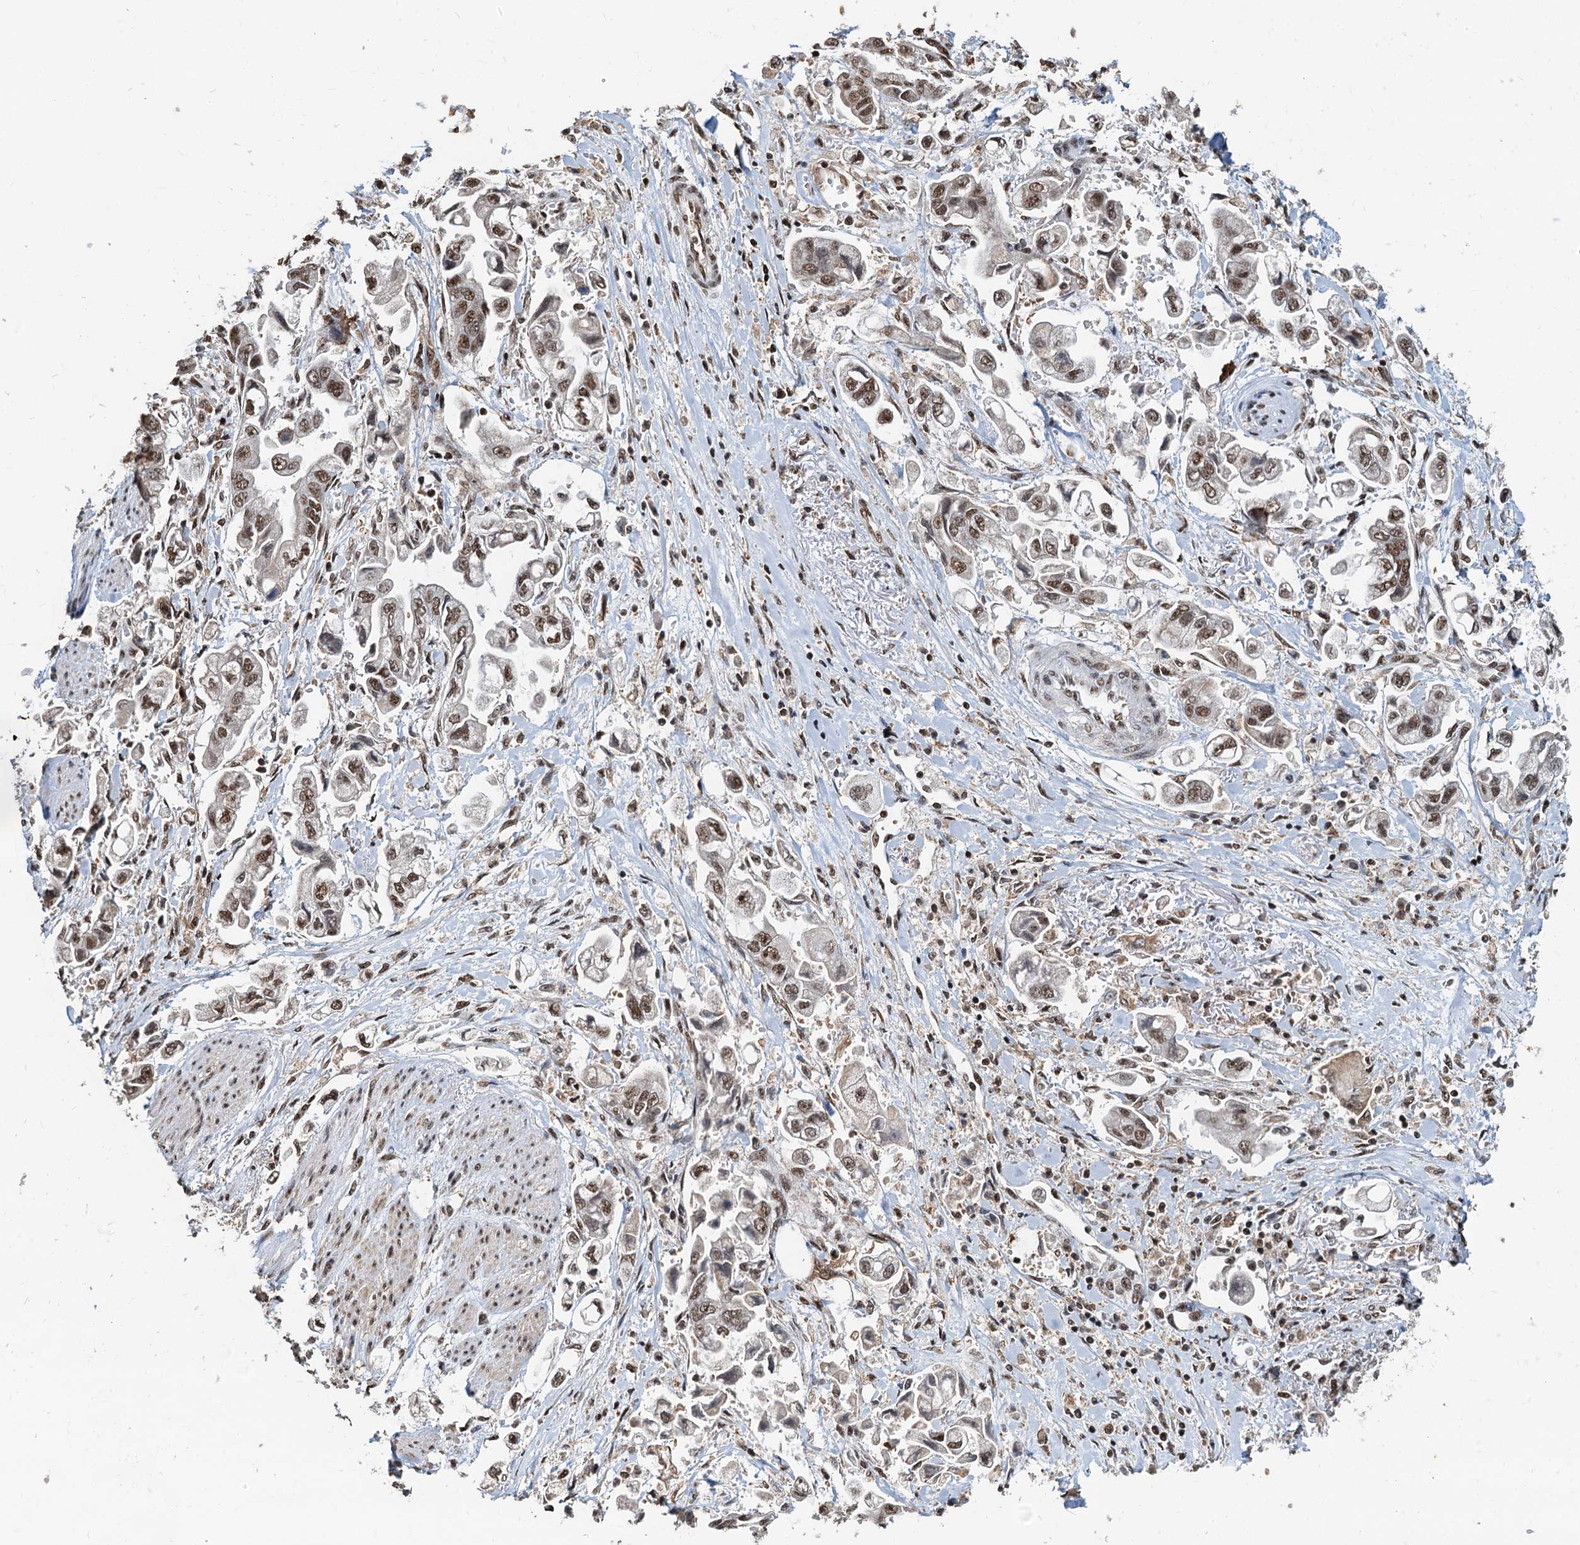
{"staining": {"intensity": "moderate", "quantity": ">75%", "location": "nuclear"}, "tissue": "stomach cancer", "cell_type": "Tumor cells", "image_type": "cancer", "snomed": [{"axis": "morphology", "description": "Adenocarcinoma, NOS"}, {"axis": "topography", "description": "Stomach"}], "caption": "Immunohistochemistry image of human stomach cancer stained for a protein (brown), which reveals medium levels of moderate nuclear staining in approximately >75% of tumor cells.", "gene": "RSRC2", "patient": {"sex": "male", "age": 62}}